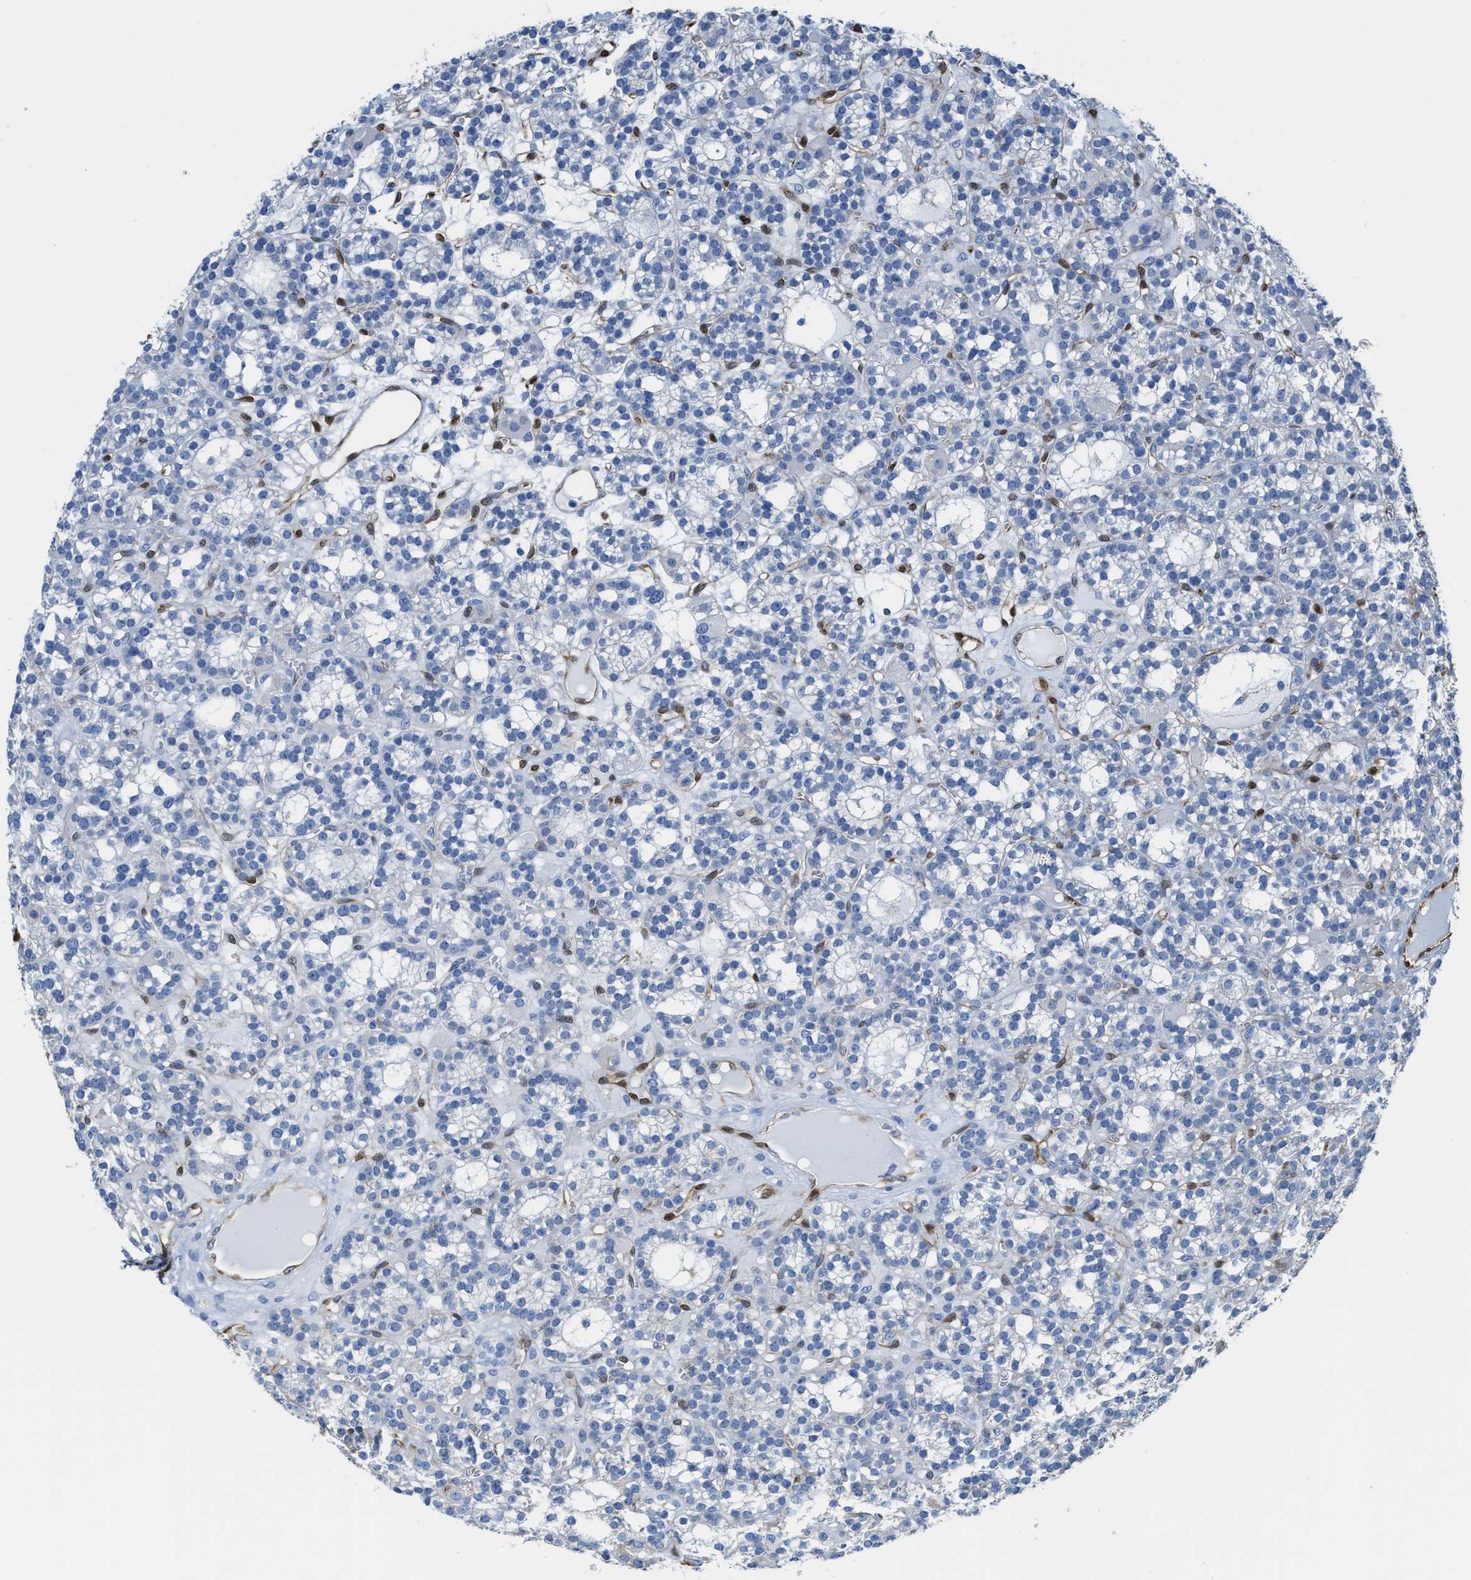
{"staining": {"intensity": "negative", "quantity": "none", "location": "none"}, "tissue": "parathyroid gland", "cell_type": "Glandular cells", "image_type": "normal", "snomed": [{"axis": "morphology", "description": "Normal tissue, NOS"}, {"axis": "morphology", "description": "Adenoma, NOS"}, {"axis": "topography", "description": "Parathyroid gland"}], "caption": "A histopathology image of parathyroid gland stained for a protein exhibits no brown staining in glandular cells. (DAB immunohistochemistry with hematoxylin counter stain).", "gene": "ASS1", "patient": {"sex": "female", "age": 58}}